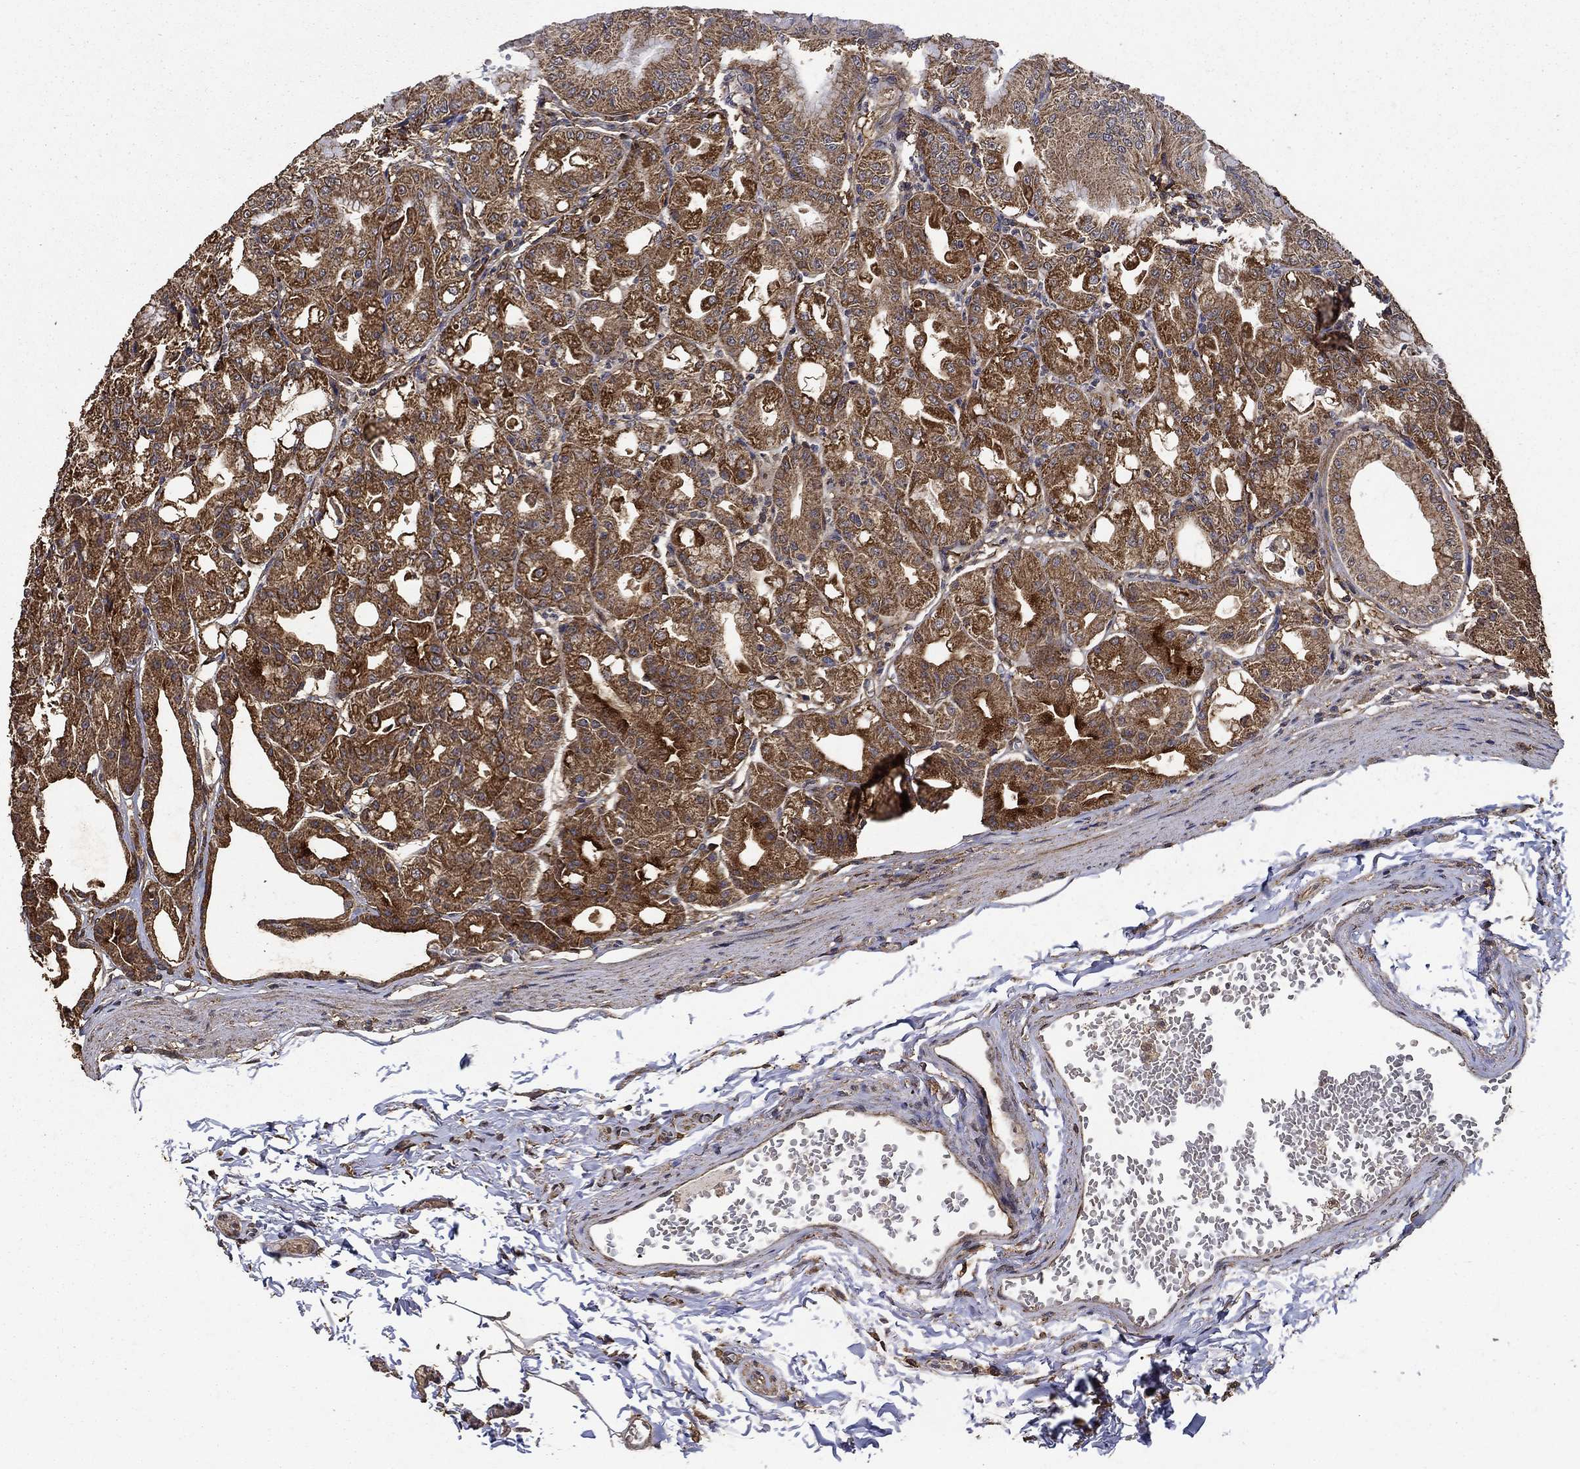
{"staining": {"intensity": "strong", "quantity": ">75%", "location": "cytoplasmic/membranous"}, "tissue": "stomach", "cell_type": "Glandular cells", "image_type": "normal", "snomed": [{"axis": "morphology", "description": "Normal tissue, NOS"}, {"axis": "topography", "description": "Stomach"}], "caption": "Immunohistochemistry (IHC) of benign human stomach shows high levels of strong cytoplasmic/membranous positivity in approximately >75% of glandular cells.", "gene": "IFRD1", "patient": {"sex": "male", "age": 71}}